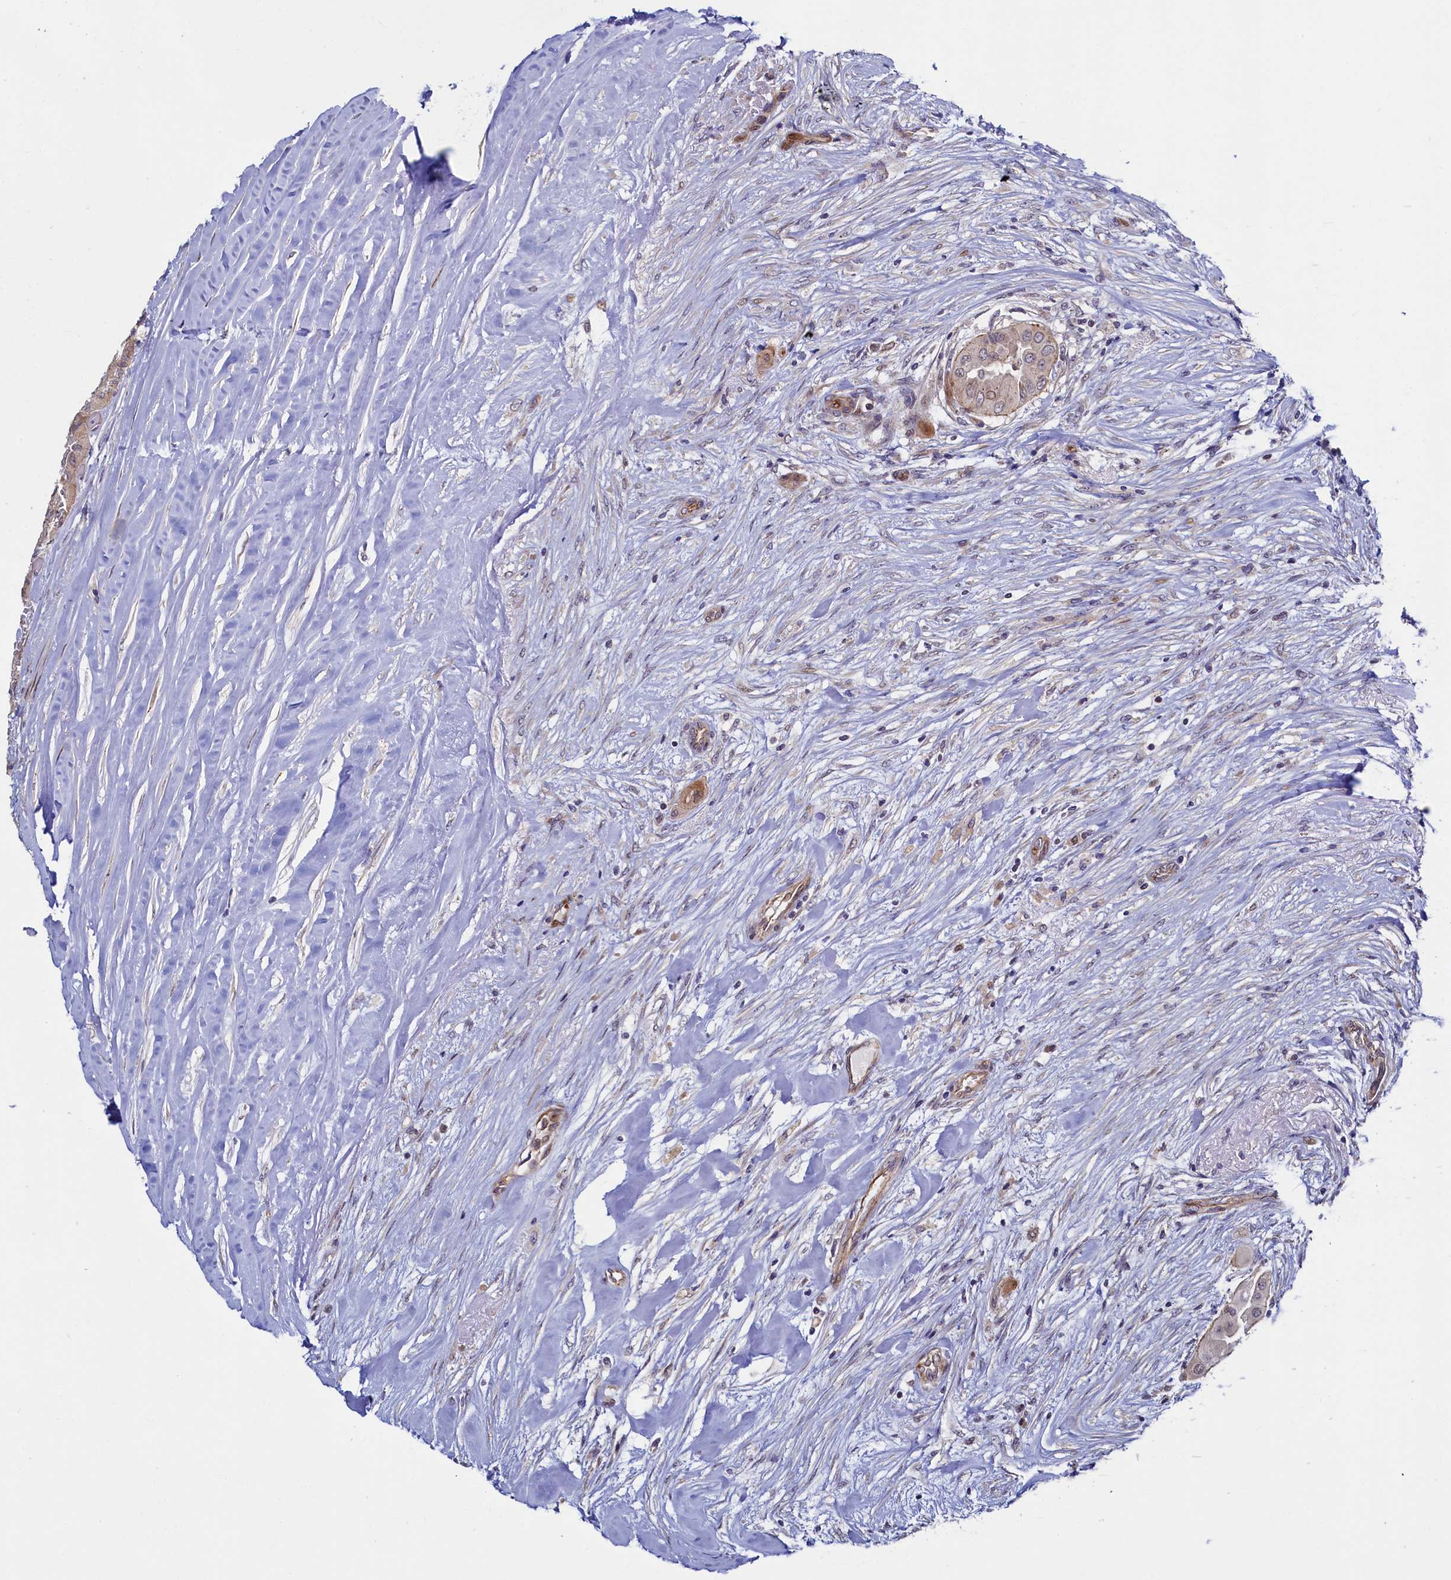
{"staining": {"intensity": "weak", "quantity": "25%-75%", "location": "cytoplasmic/membranous,nuclear"}, "tissue": "thyroid cancer", "cell_type": "Tumor cells", "image_type": "cancer", "snomed": [{"axis": "morphology", "description": "Papillary adenocarcinoma, NOS"}, {"axis": "topography", "description": "Thyroid gland"}], "caption": "Immunohistochemistry (IHC) staining of thyroid cancer, which reveals low levels of weak cytoplasmic/membranous and nuclear expression in about 25%-75% of tumor cells indicating weak cytoplasmic/membranous and nuclear protein staining. The staining was performed using DAB (brown) for protein detection and nuclei were counterstained in hematoxylin (blue).", "gene": "PIK3C3", "patient": {"sex": "female", "age": 59}}